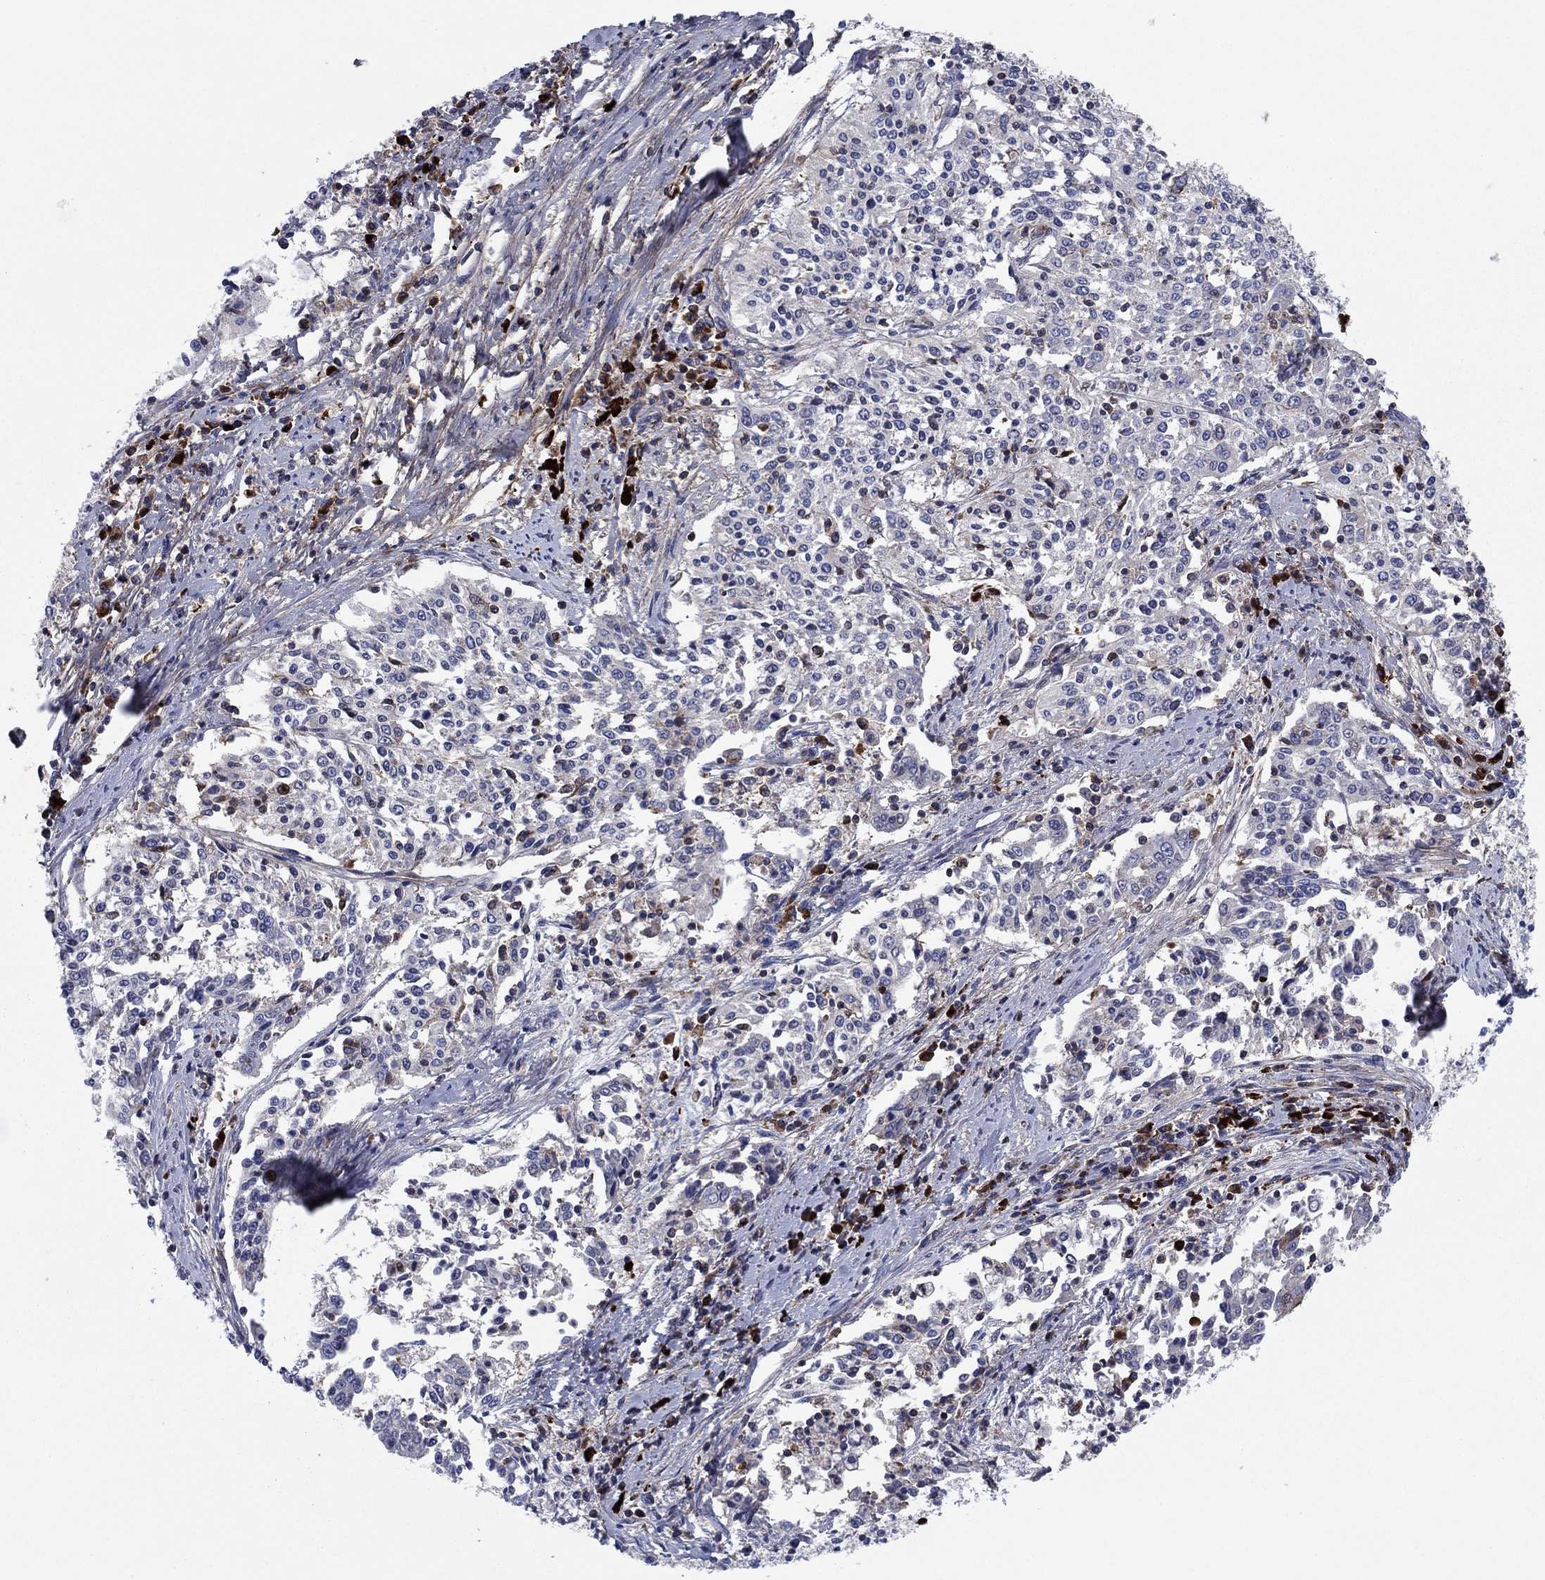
{"staining": {"intensity": "negative", "quantity": "none", "location": "none"}, "tissue": "cervical cancer", "cell_type": "Tumor cells", "image_type": "cancer", "snomed": [{"axis": "morphology", "description": "Squamous cell carcinoma, NOS"}, {"axis": "topography", "description": "Cervix"}], "caption": "High magnification brightfield microscopy of cervical squamous cell carcinoma stained with DAB (3,3'-diaminobenzidine) (brown) and counterstained with hematoxylin (blue): tumor cells show no significant staining.", "gene": "PVR", "patient": {"sex": "female", "age": 41}}